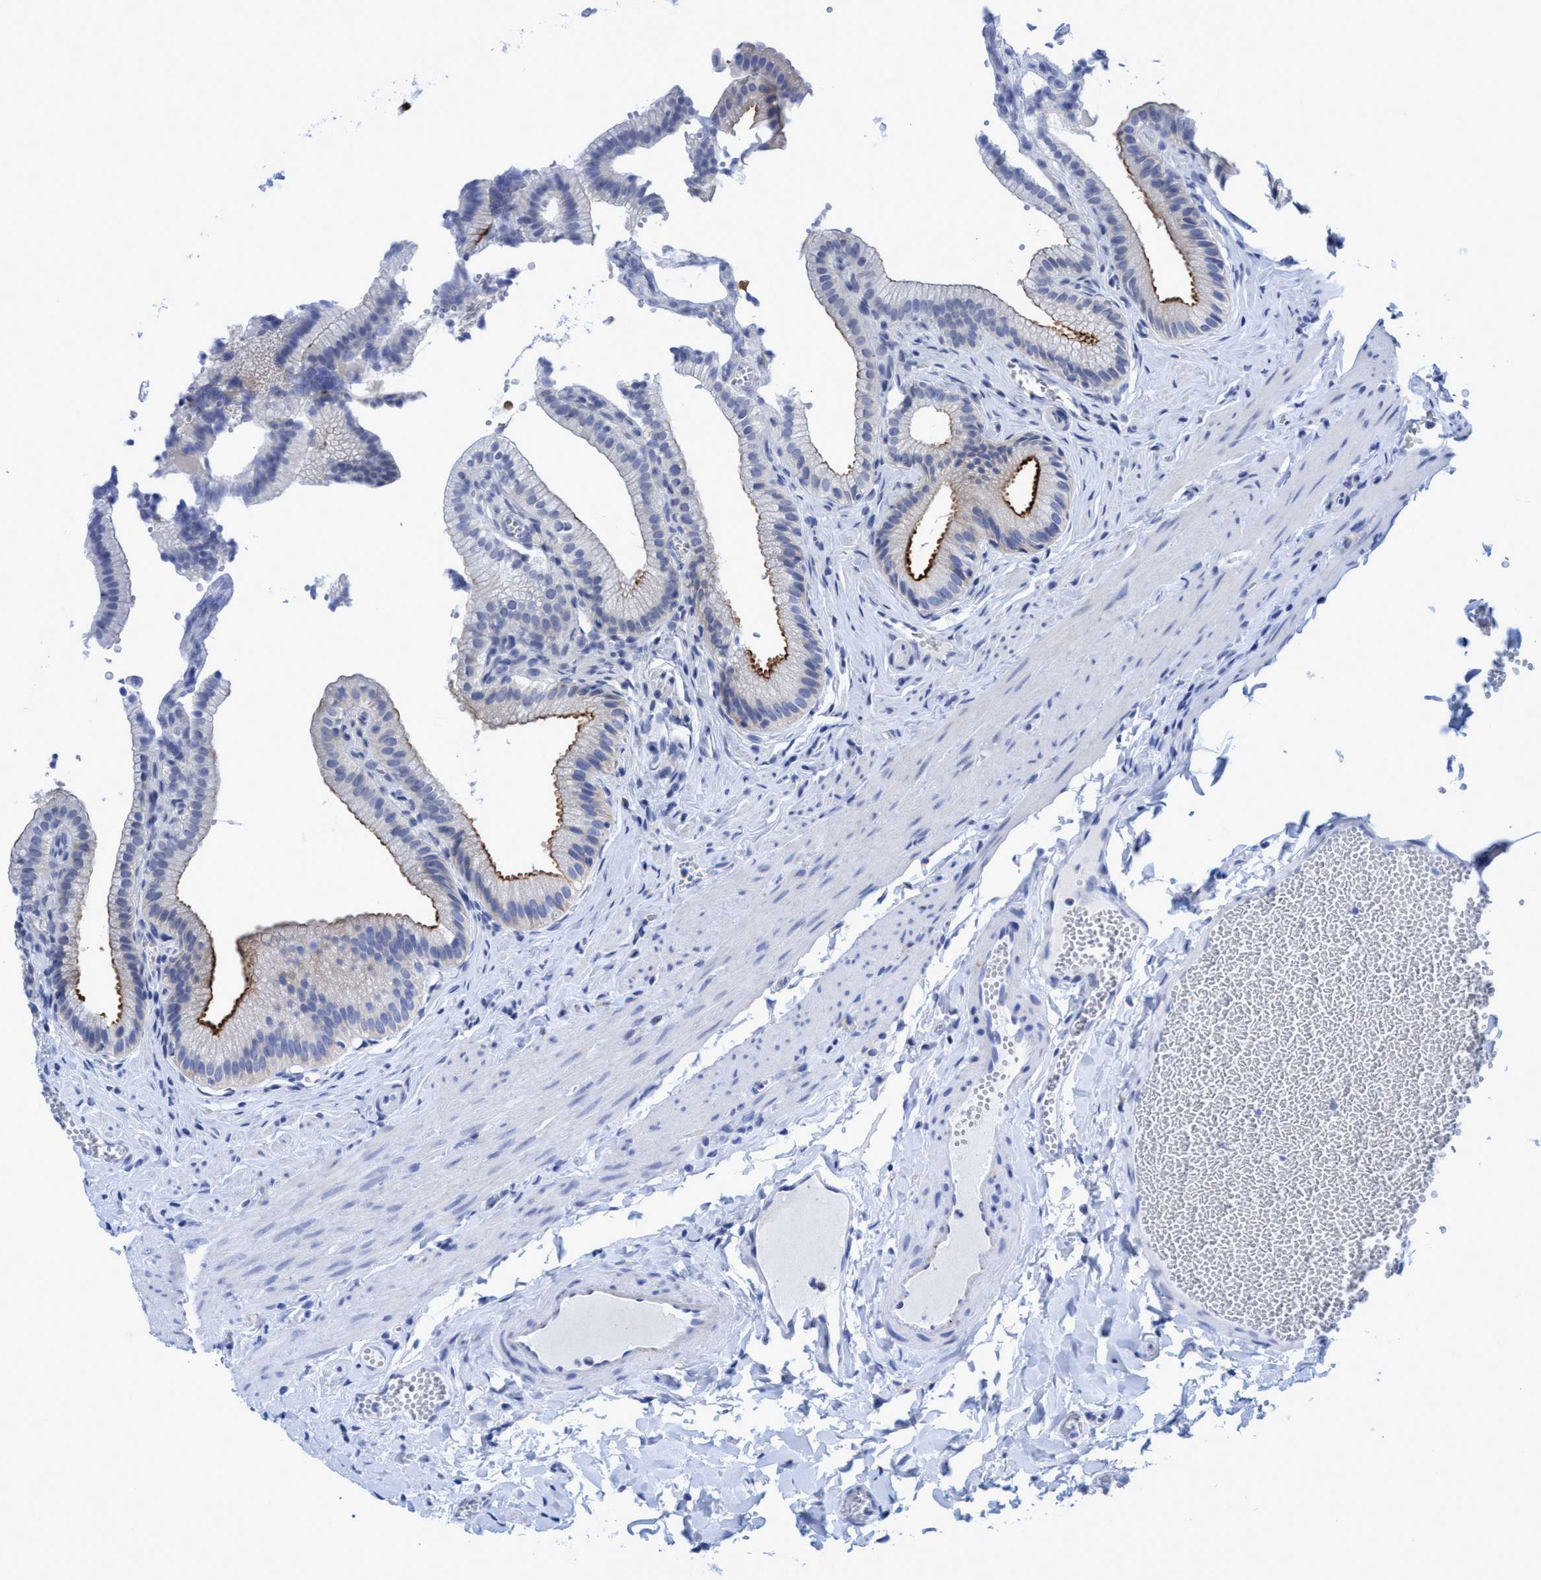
{"staining": {"intensity": "strong", "quantity": "<25%", "location": "cytoplasmic/membranous"}, "tissue": "gallbladder", "cell_type": "Glandular cells", "image_type": "normal", "snomed": [{"axis": "morphology", "description": "Normal tissue, NOS"}, {"axis": "topography", "description": "Gallbladder"}], "caption": "IHC histopathology image of benign gallbladder: gallbladder stained using immunohistochemistry reveals medium levels of strong protein expression localized specifically in the cytoplasmic/membranous of glandular cells, appearing as a cytoplasmic/membranous brown color.", "gene": "PLPPR1", "patient": {"sex": "male", "age": 38}}